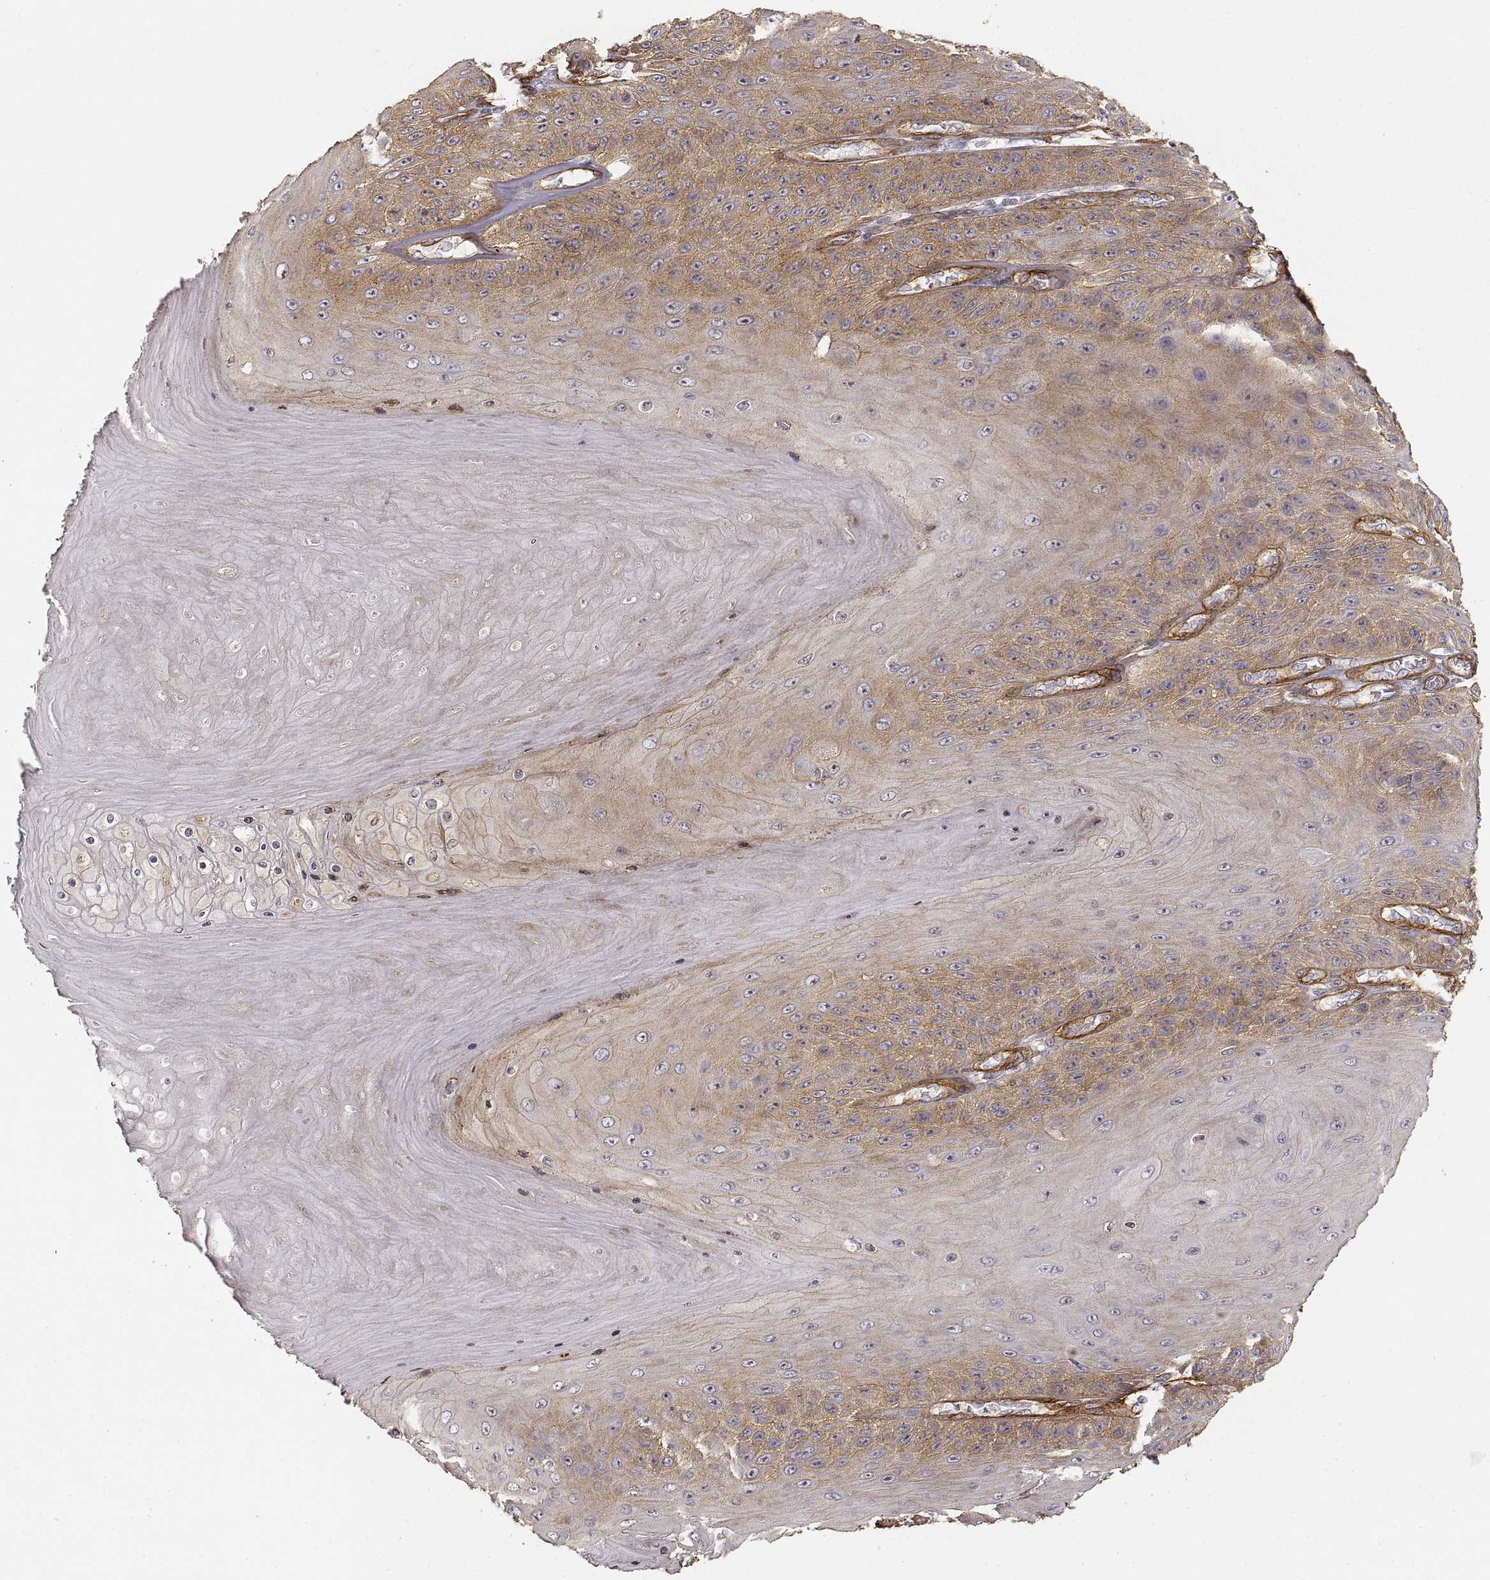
{"staining": {"intensity": "moderate", "quantity": "25%-75%", "location": "cytoplasmic/membranous"}, "tissue": "skin cancer", "cell_type": "Tumor cells", "image_type": "cancer", "snomed": [{"axis": "morphology", "description": "Squamous cell carcinoma, NOS"}, {"axis": "topography", "description": "Skin"}], "caption": "Immunohistochemical staining of skin squamous cell carcinoma displays moderate cytoplasmic/membranous protein staining in about 25%-75% of tumor cells.", "gene": "LAMA4", "patient": {"sex": "male", "age": 62}}